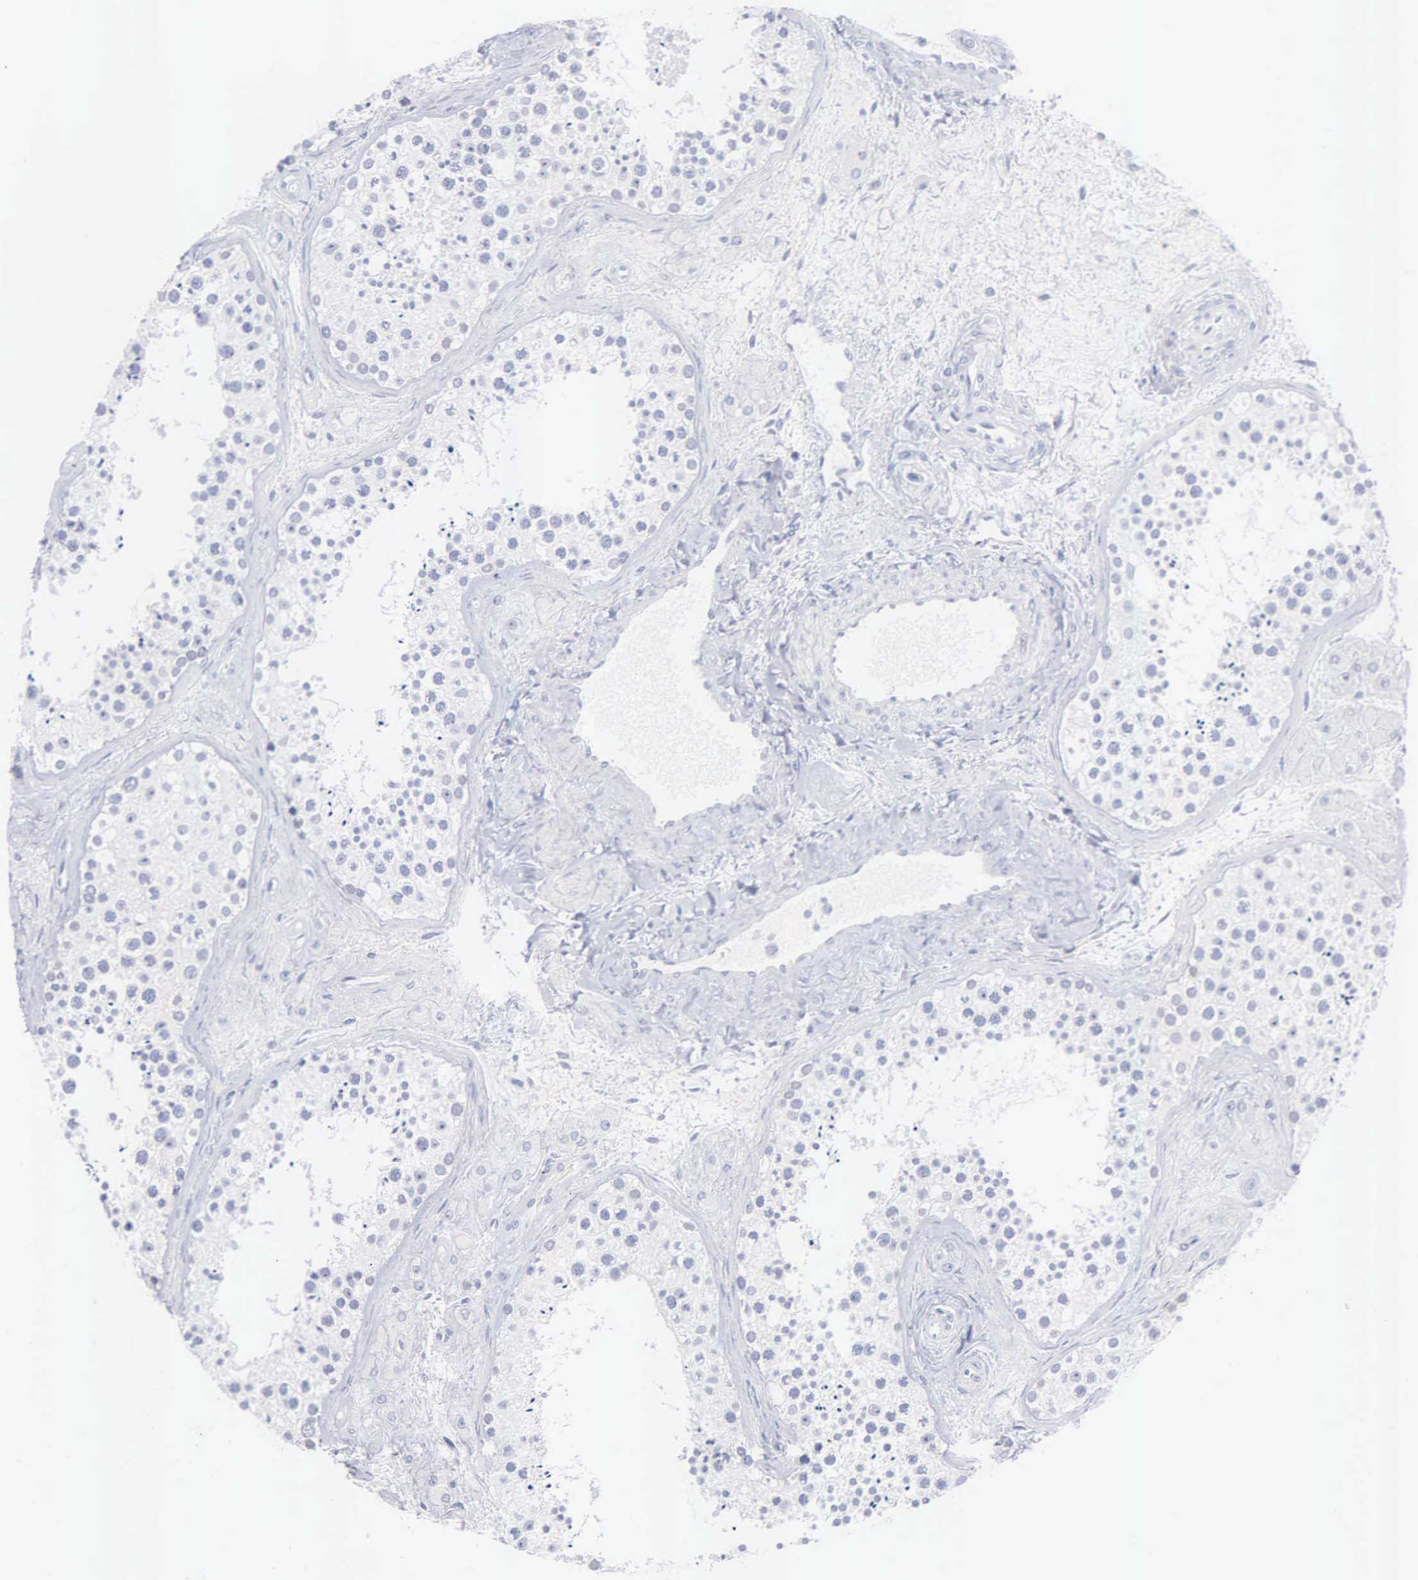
{"staining": {"intensity": "negative", "quantity": "none", "location": "none"}, "tissue": "testis", "cell_type": "Cells in seminiferous ducts", "image_type": "normal", "snomed": [{"axis": "morphology", "description": "Normal tissue, NOS"}, {"axis": "topography", "description": "Testis"}], "caption": "There is no significant expression in cells in seminiferous ducts of testis. (DAB IHC with hematoxylin counter stain).", "gene": "ASPHD2", "patient": {"sex": "male", "age": 38}}